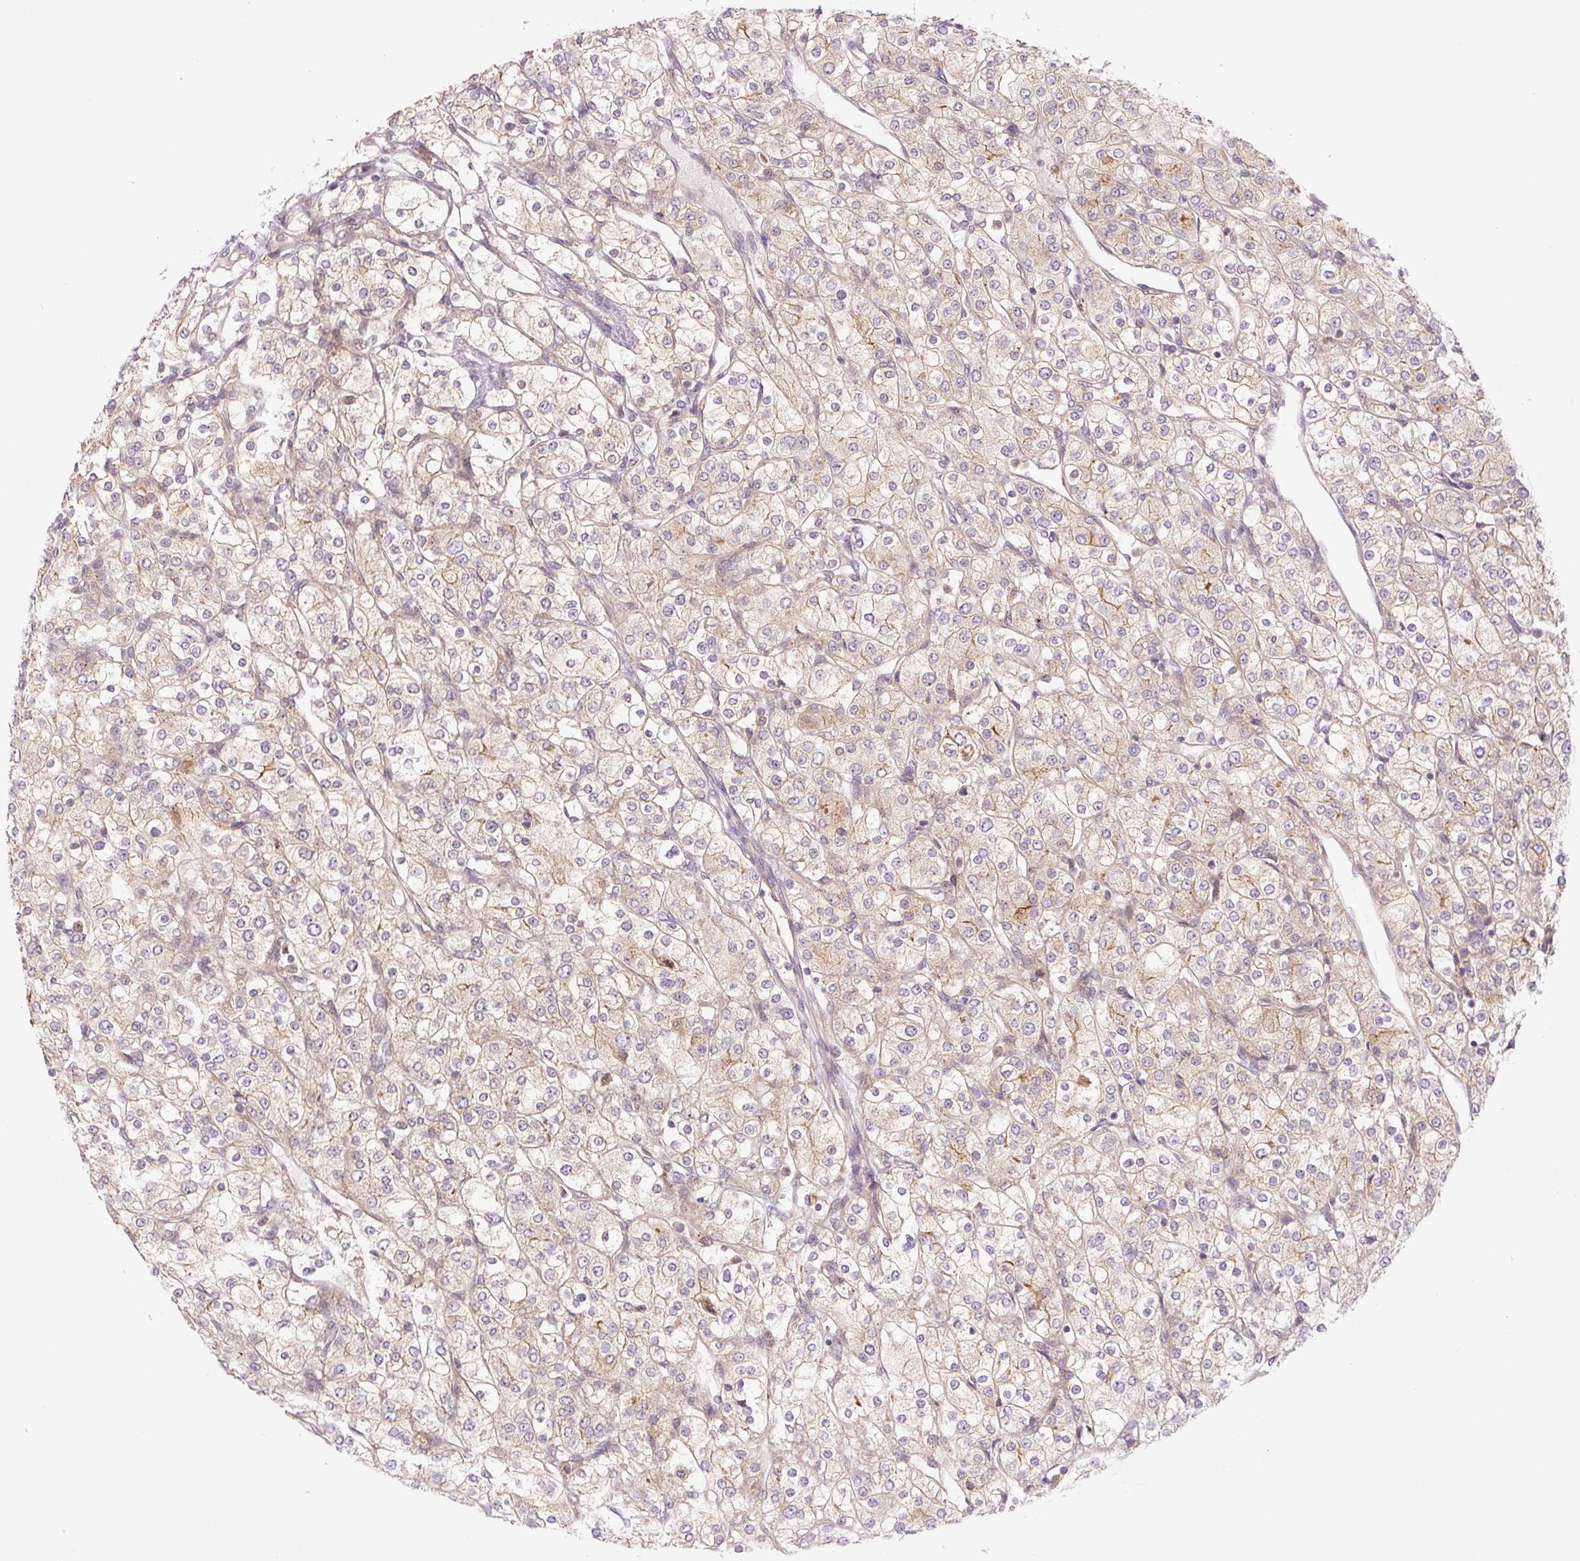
{"staining": {"intensity": "weak", "quantity": ">75%", "location": "cytoplasmic/membranous"}, "tissue": "renal cancer", "cell_type": "Tumor cells", "image_type": "cancer", "snomed": [{"axis": "morphology", "description": "Adenocarcinoma, NOS"}, {"axis": "topography", "description": "Kidney"}], "caption": "Brown immunohistochemical staining in renal cancer reveals weak cytoplasmic/membranous positivity in about >75% of tumor cells. (DAB IHC with brightfield microscopy, high magnification).", "gene": "ZSWIM7", "patient": {"sex": "male", "age": 80}}